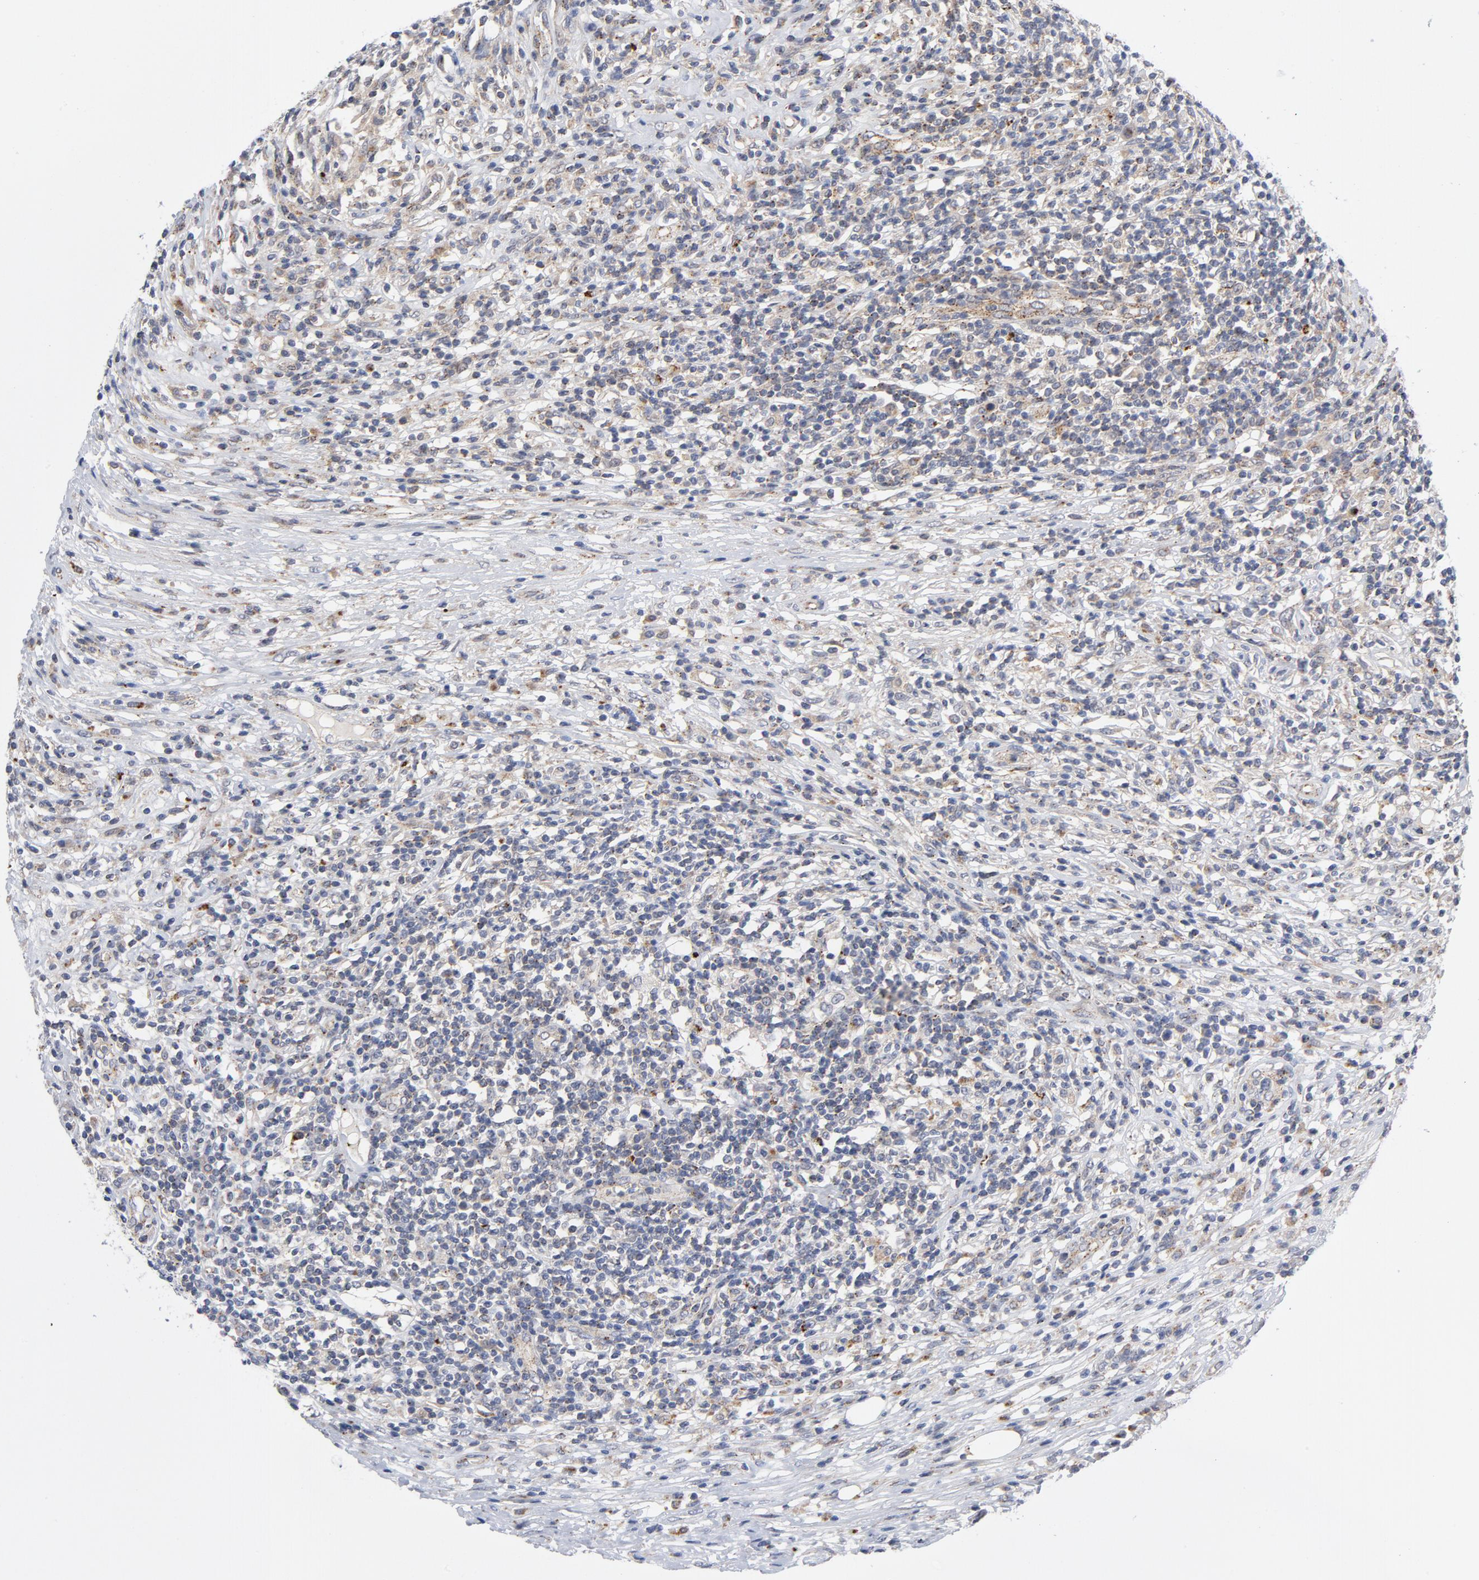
{"staining": {"intensity": "negative", "quantity": "none", "location": "none"}, "tissue": "lymphoma", "cell_type": "Tumor cells", "image_type": "cancer", "snomed": [{"axis": "morphology", "description": "Malignant lymphoma, non-Hodgkin's type, High grade"}, {"axis": "topography", "description": "Lymph node"}], "caption": "This photomicrograph is of lymphoma stained with immunohistochemistry (IHC) to label a protein in brown with the nuclei are counter-stained blue. There is no staining in tumor cells.", "gene": "AKT2", "patient": {"sex": "female", "age": 84}}